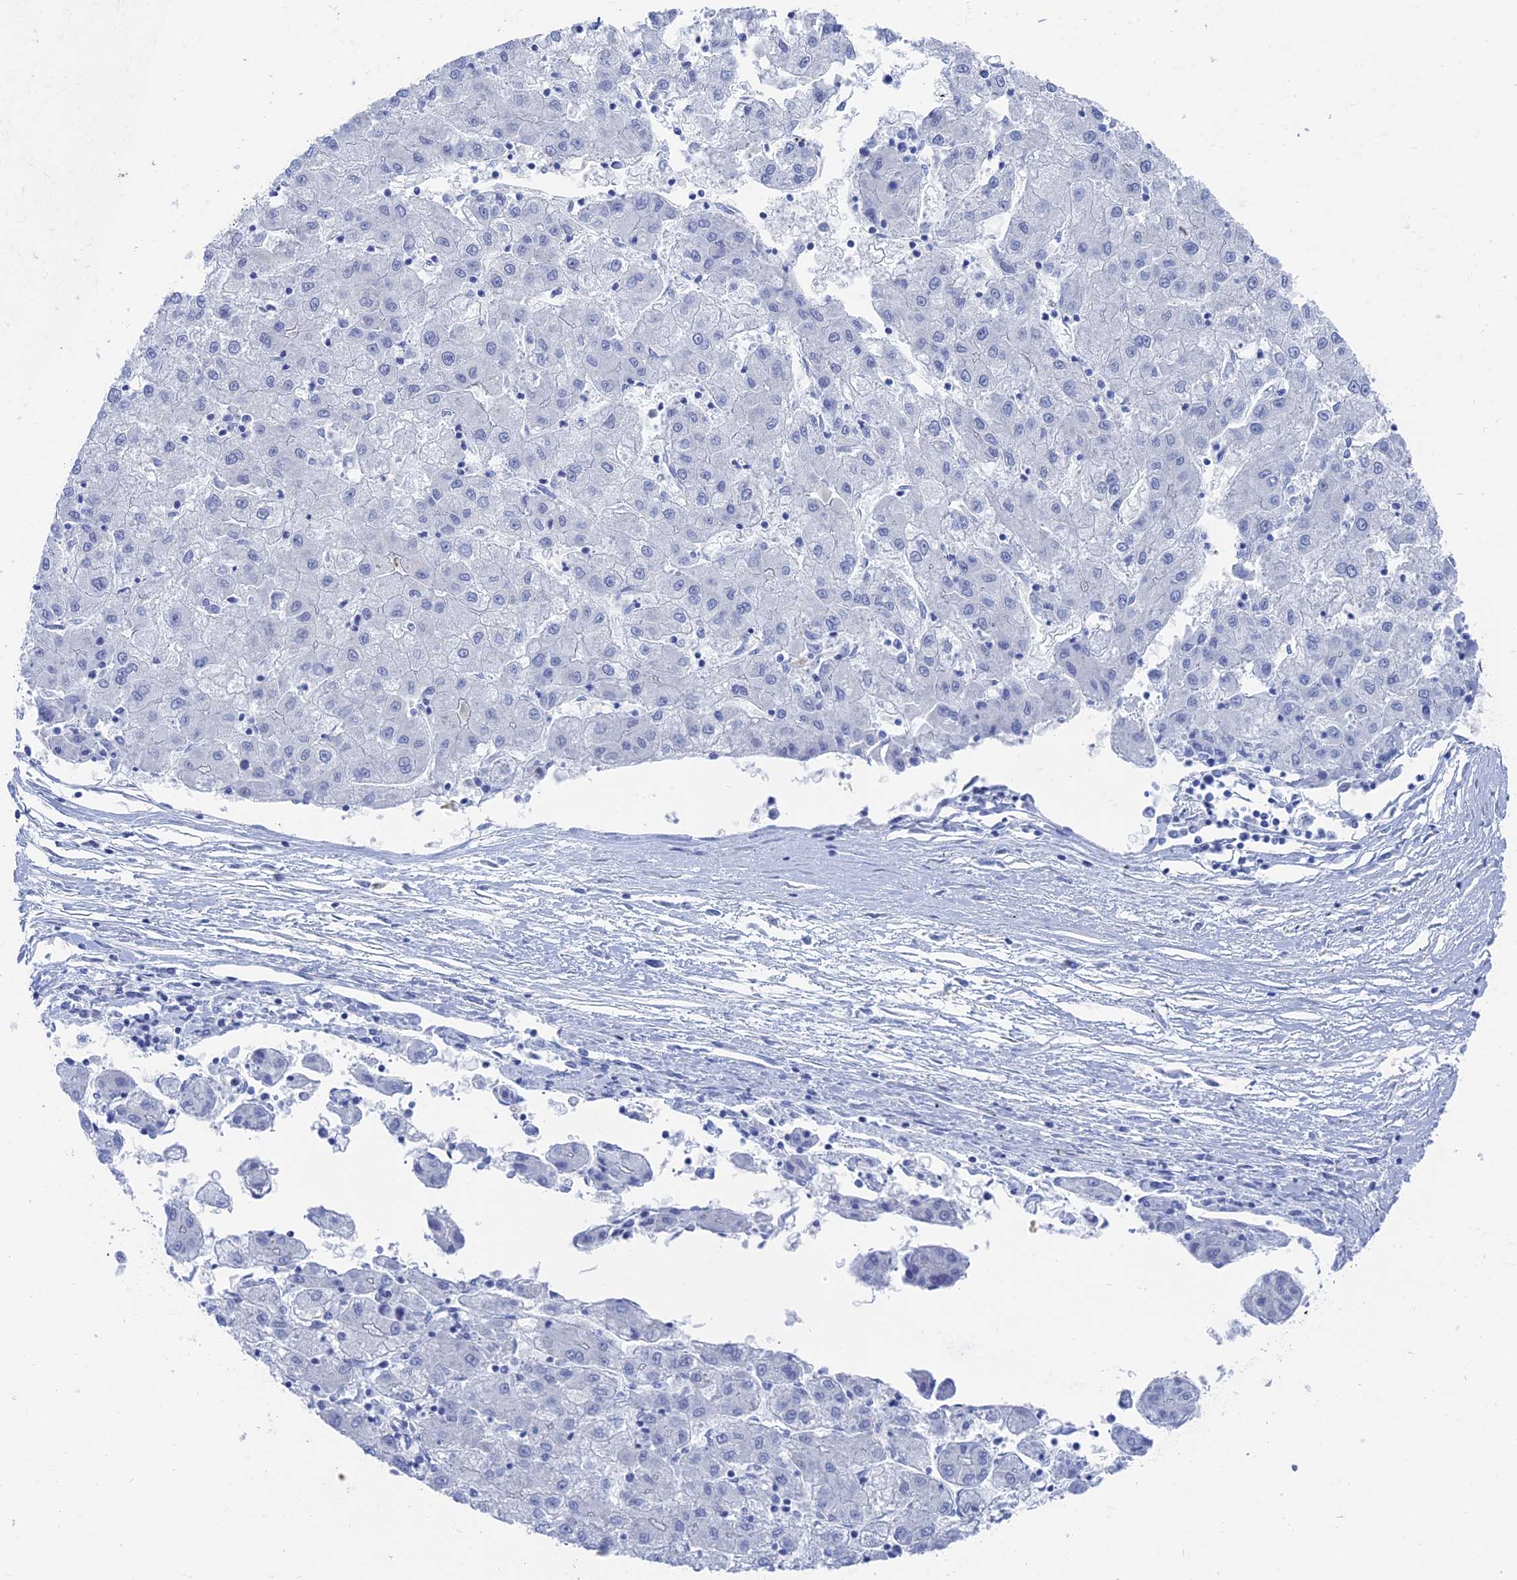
{"staining": {"intensity": "negative", "quantity": "none", "location": "none"}, "tissue": "liver cancer", "cell_type": "Tumor cells", "image_type": "cancer", "snomed": [{"axis": "morphology", "description": "Carcinoma, Hepatocellular, NOS"}, {"axis": "topography", "description": "Liver"}], "caption": "High magnification brightfield microscopy of hepatocellular carcinoma (liver) stained with DAB (brown) and counterstained with hematoxylin (blue): tumor cells show no significant expression.", "gene": "ALMS1", "patient": {"sex": "male", "age": 72}}